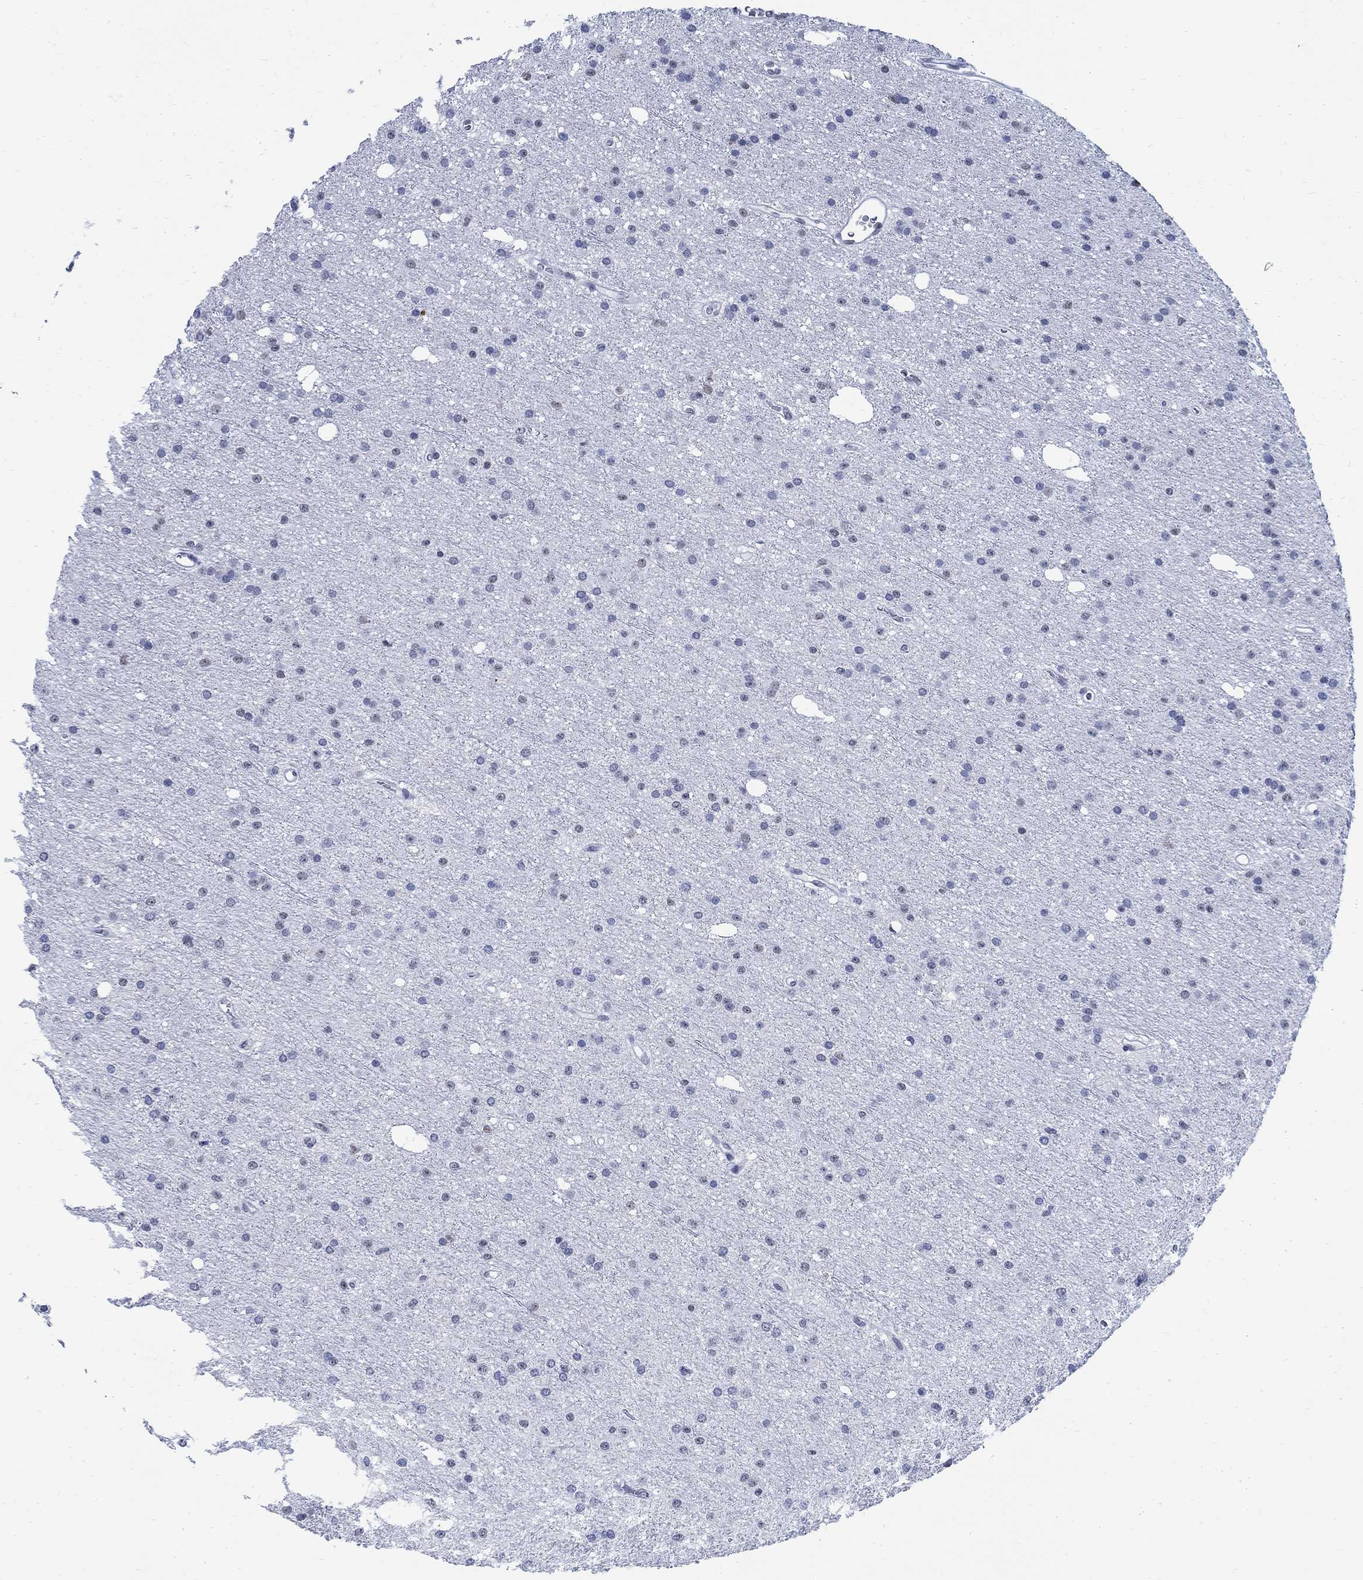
{"staining": {"intensity": "negative", "quantity": "none", "location": "none"}, "tissue": "glioma", "cell_type": "Tumor cells", "image_type": "cancer", "snomed": [{"axis": "morphology", "description": "Glioma, malignant, Low grade"}, {"axis": "topography", "description": "Brain"}], "caption": "This micrograph is of low-grade glioma (malignant) stained with immunohistochemistry (IHC) to label a protein in brown with the nuclei are counter-stained blue. There is no positivity in tumor cells.", "gene": "DLK1", "patient": {"sex": "male", "age": 27}}